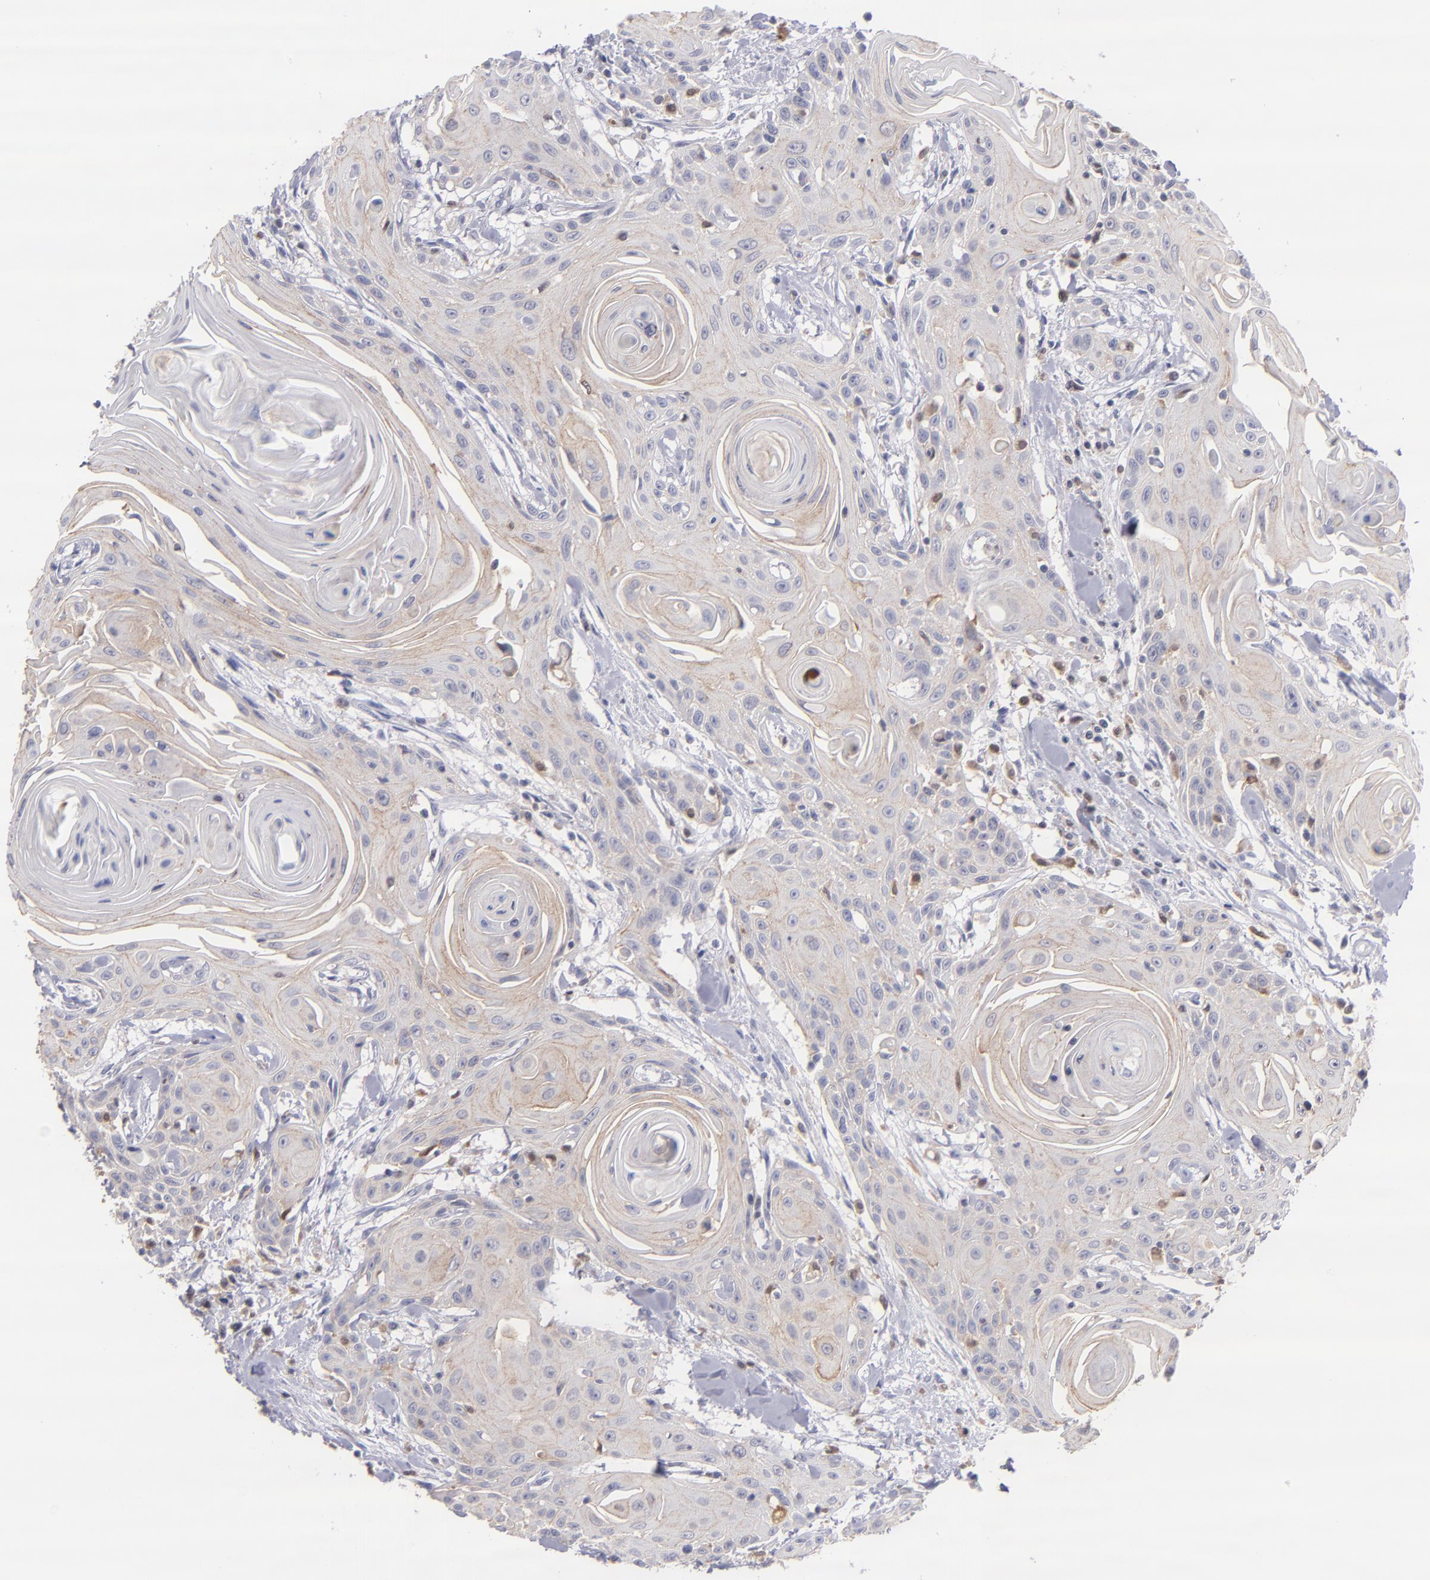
{"staining": {"intensity": "weak", "quantity": "25%-75%", "location": "cytoplasmic/membranous"}, "tissue": "head and neck cancer", "cell_type": "Tumor cells", "image_type": "cancer", "snomed": [{"axis": "morphology", "description": "Squamous cell carcinoma, NOS"}, {"axis": "morphology", "description": "Squamous cell carcinoma, metastatic, NOS"}, {"axis": "topography", "description": "Lymph node"}, {"axis": "topography", "description": "Salivary gland"}, {"axis": "topography", "description": "Head-Neck"}], "caption": "The image exhibits immunohistochemical staining of head and neck cancer (metastatic squamous cell carcinoma). There is weak cytoplasmic/membranous staining is present in approximately 25%-75% of tumor cells. Using DAB (brown) and hematoxylin (blue) stains, captured at high magnification using brightfield microscopy.", "gene": "PRKCD", "patient": {"sex": "female", "age": 74}}